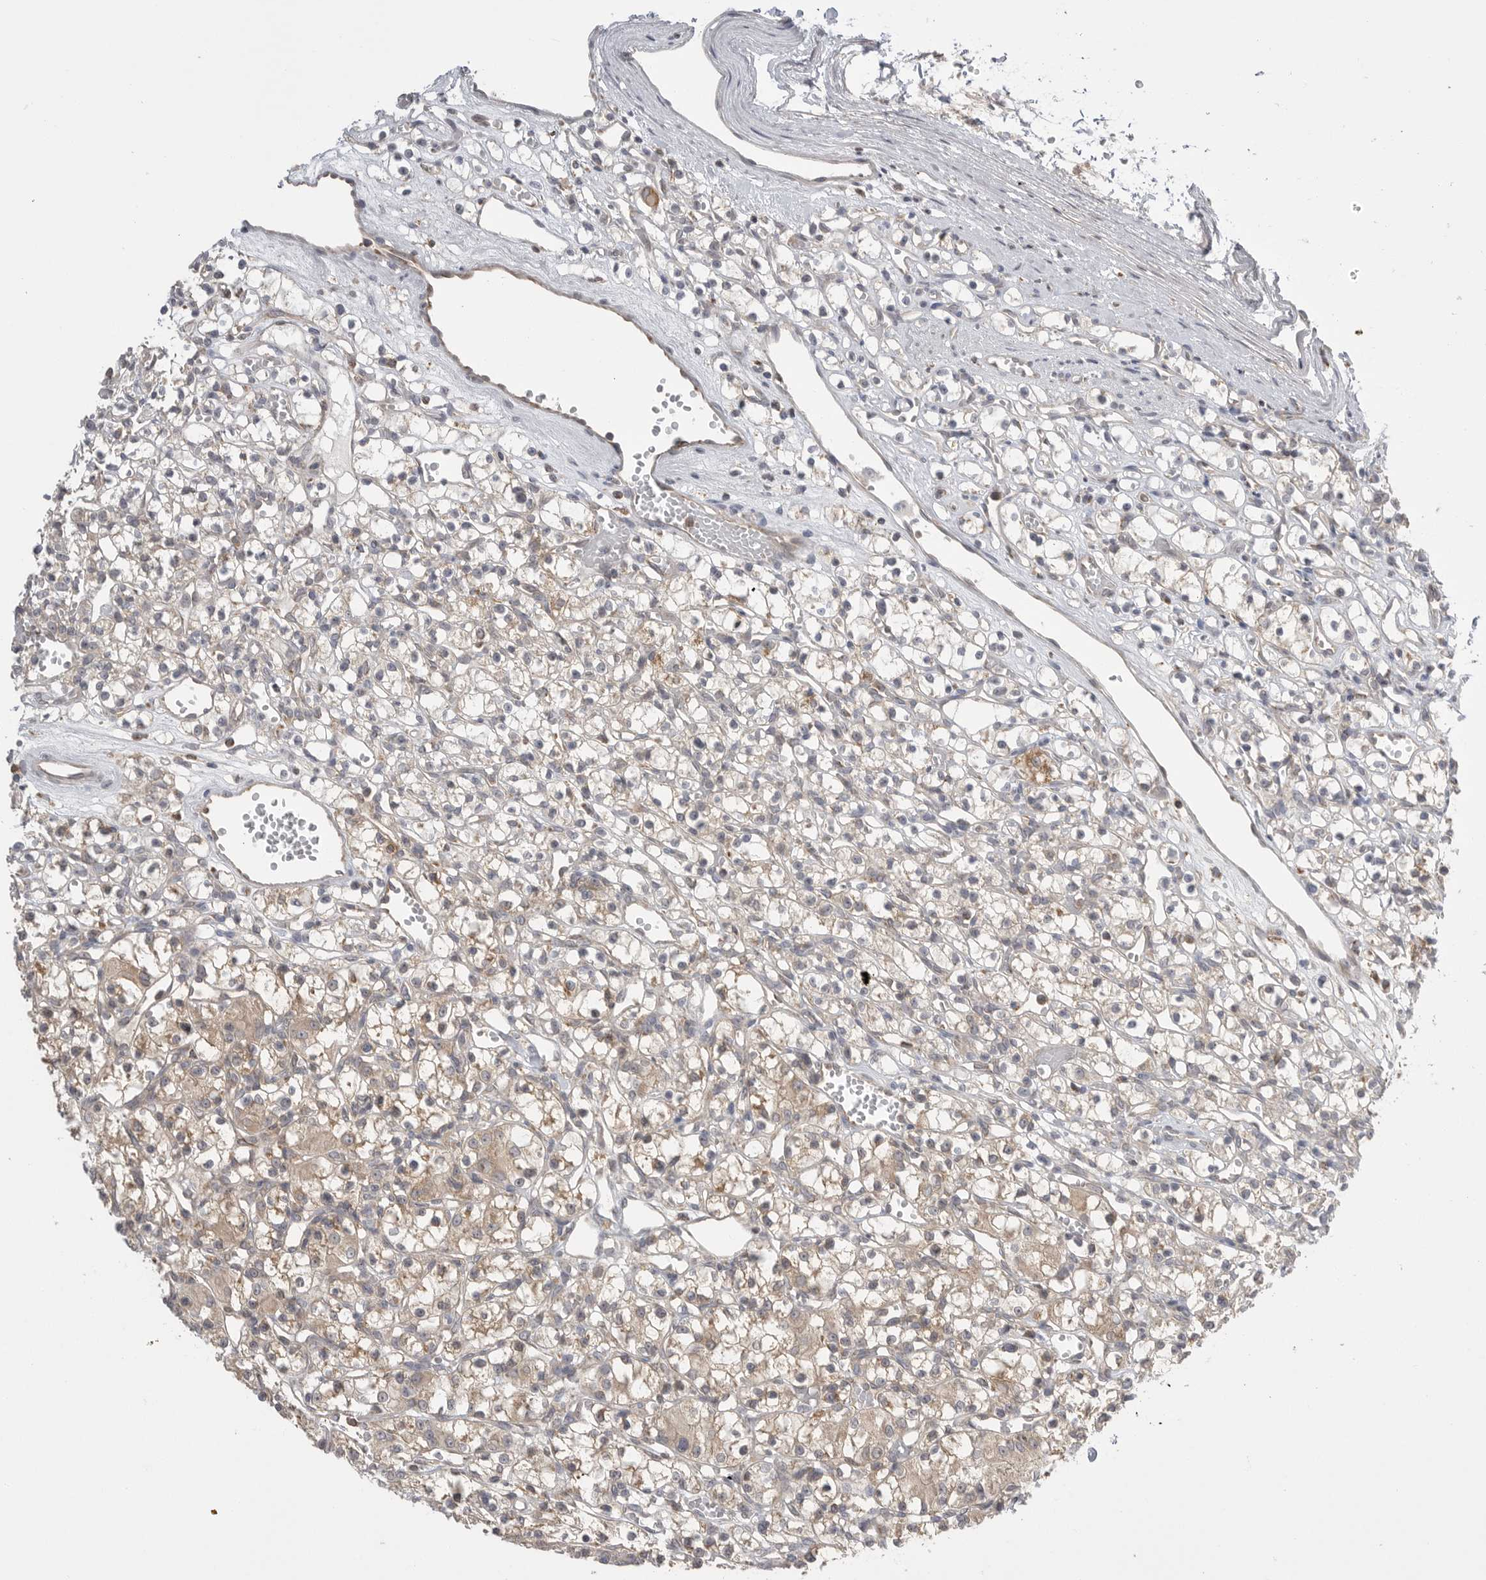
{"staining": {"intensity": "weak", "quantity": "25%-75%", "location": "cytoplasmic/membranous"}, "tissue": "renal cancer", "cell_type": "Tumor cells", "image_type": "cancer", "snomed": [{"axis": "morphology", "description": "Adenocarcinoma, NOS"}, {"axis": "topography", "description": "Kidney"}], "caption": "Immunohistochemical staining of renal cancer displays low levels of weak cytoplasmic/membranous protein expression in approximately 25%-75% of tumor cells.", "gene": "KYAT3", "patient": {"sex": "female", "age": 59}}